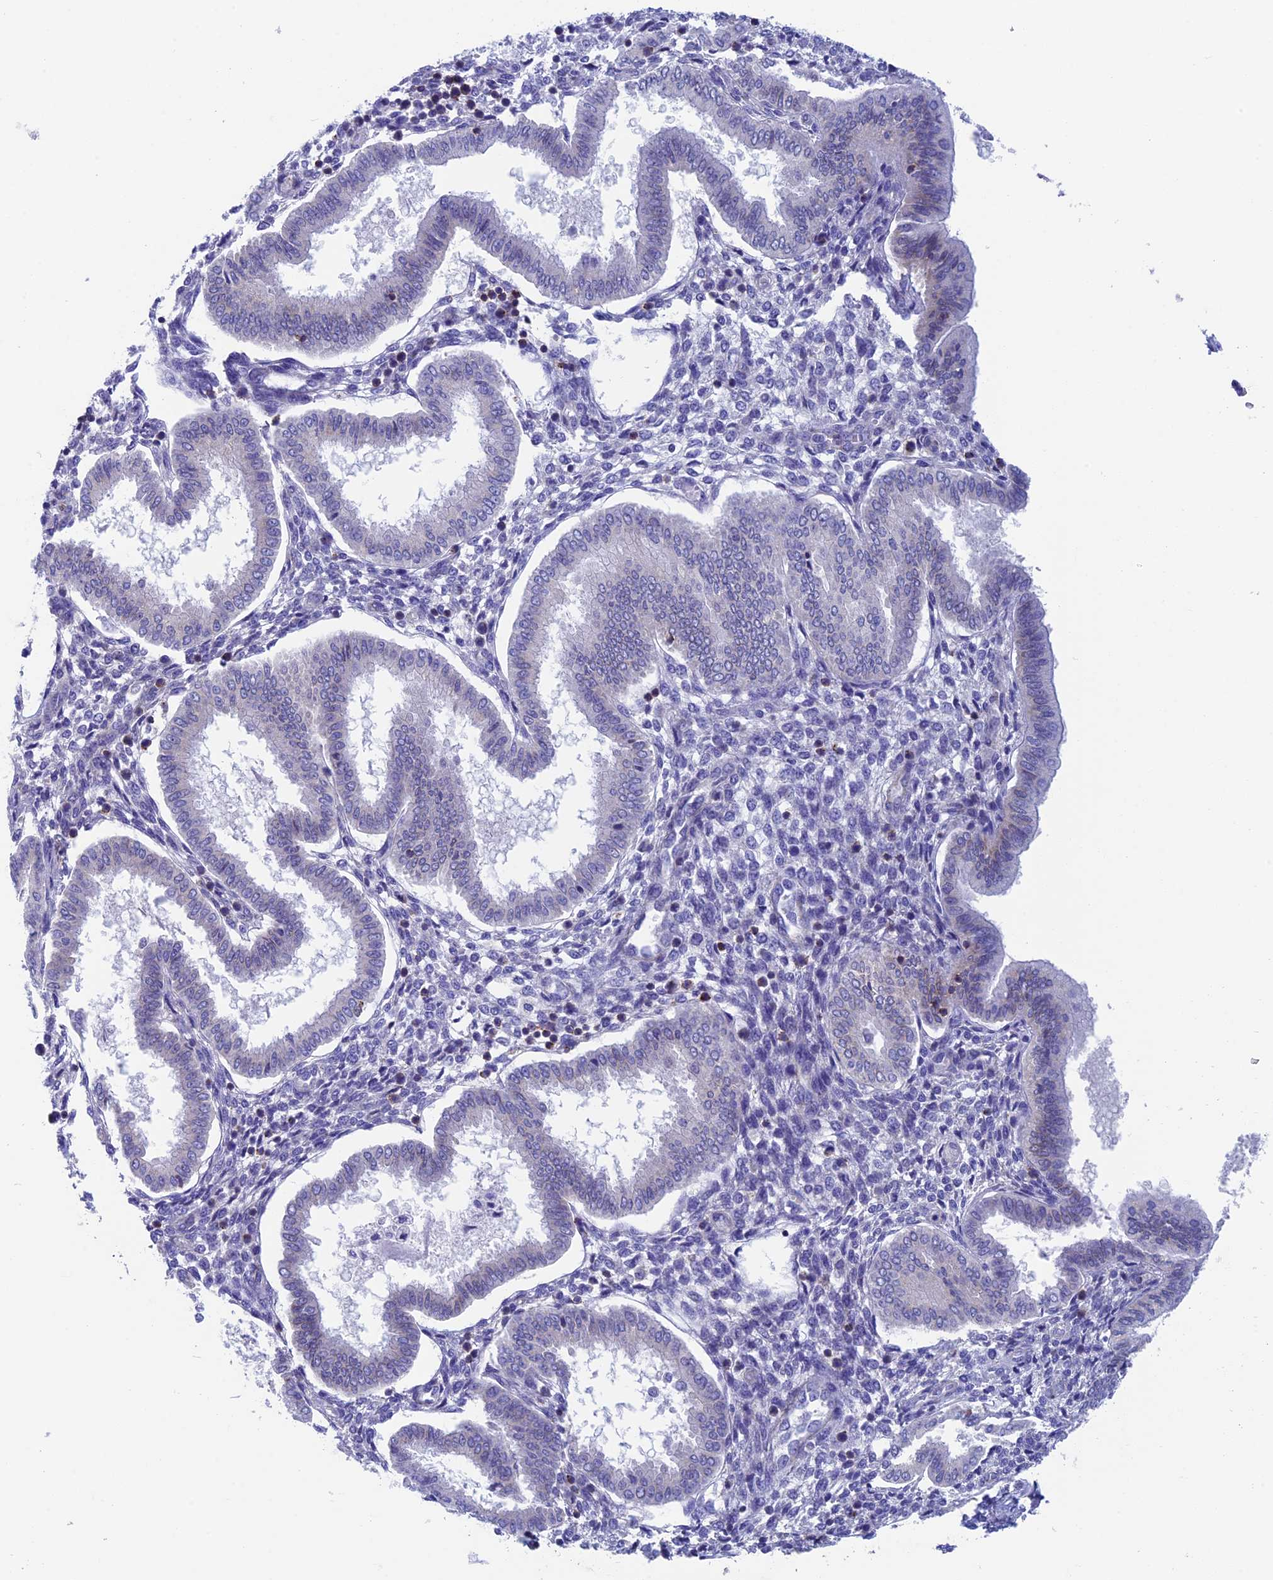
{"staining": {"intensity": "negative", "quantity": "none", "location": "none"}, "tissue": "endometrium", "cell_type": "Cells in endometrial stroma", "image_type": "normal", "snomed": [{"axis": "morphology", "description": "Normal tissue, NOS"}, {"axis": "topography", "description": "Endometrium"}], "caption": "The image demonstrates no staining of cells in endometrial stroma in unremarkable endometrium.", "gene": "SEPTIN1", "patient": {"sex": "female", "age": 24}}